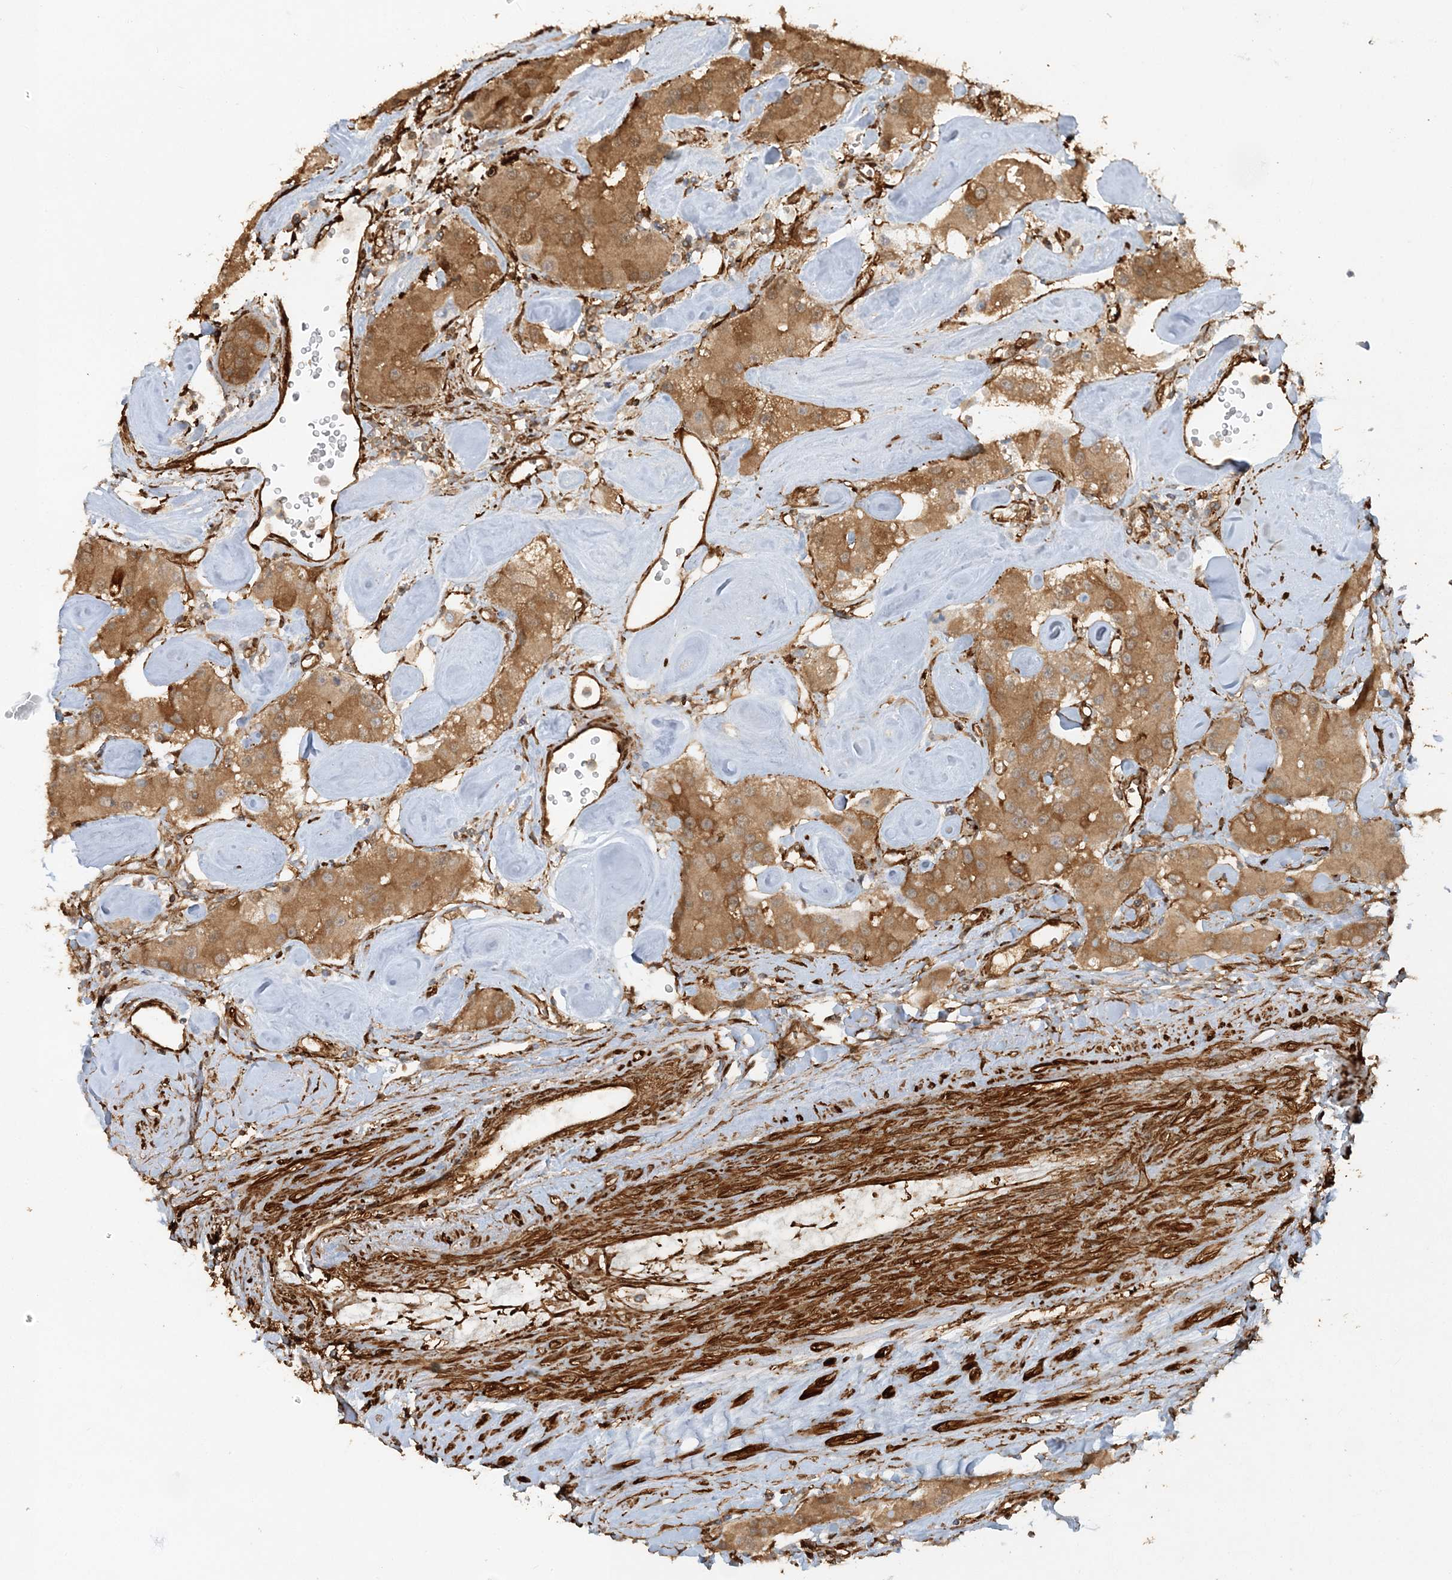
{"staining": {"intensity": "moderate", "quantity": ">75%", "location": "cytoplasmic/membranous"}, "tissue": "carcinoid", "cell_type": "Tumor cells", "image_type": "cancer", "snomed": [{"axis": "morphology", "description": "Carcinoid, malignant, NOS"}, {"axis": "topography", "description": "Pancreas"}], "caption": "Protein staining by IHC shows moderate cytoplasmic/membranous positivity in about >75% of tumor cells in carcinoid (malignant).", "gene": "DSTN", "patient": {"sex": "male", "age": 41}}